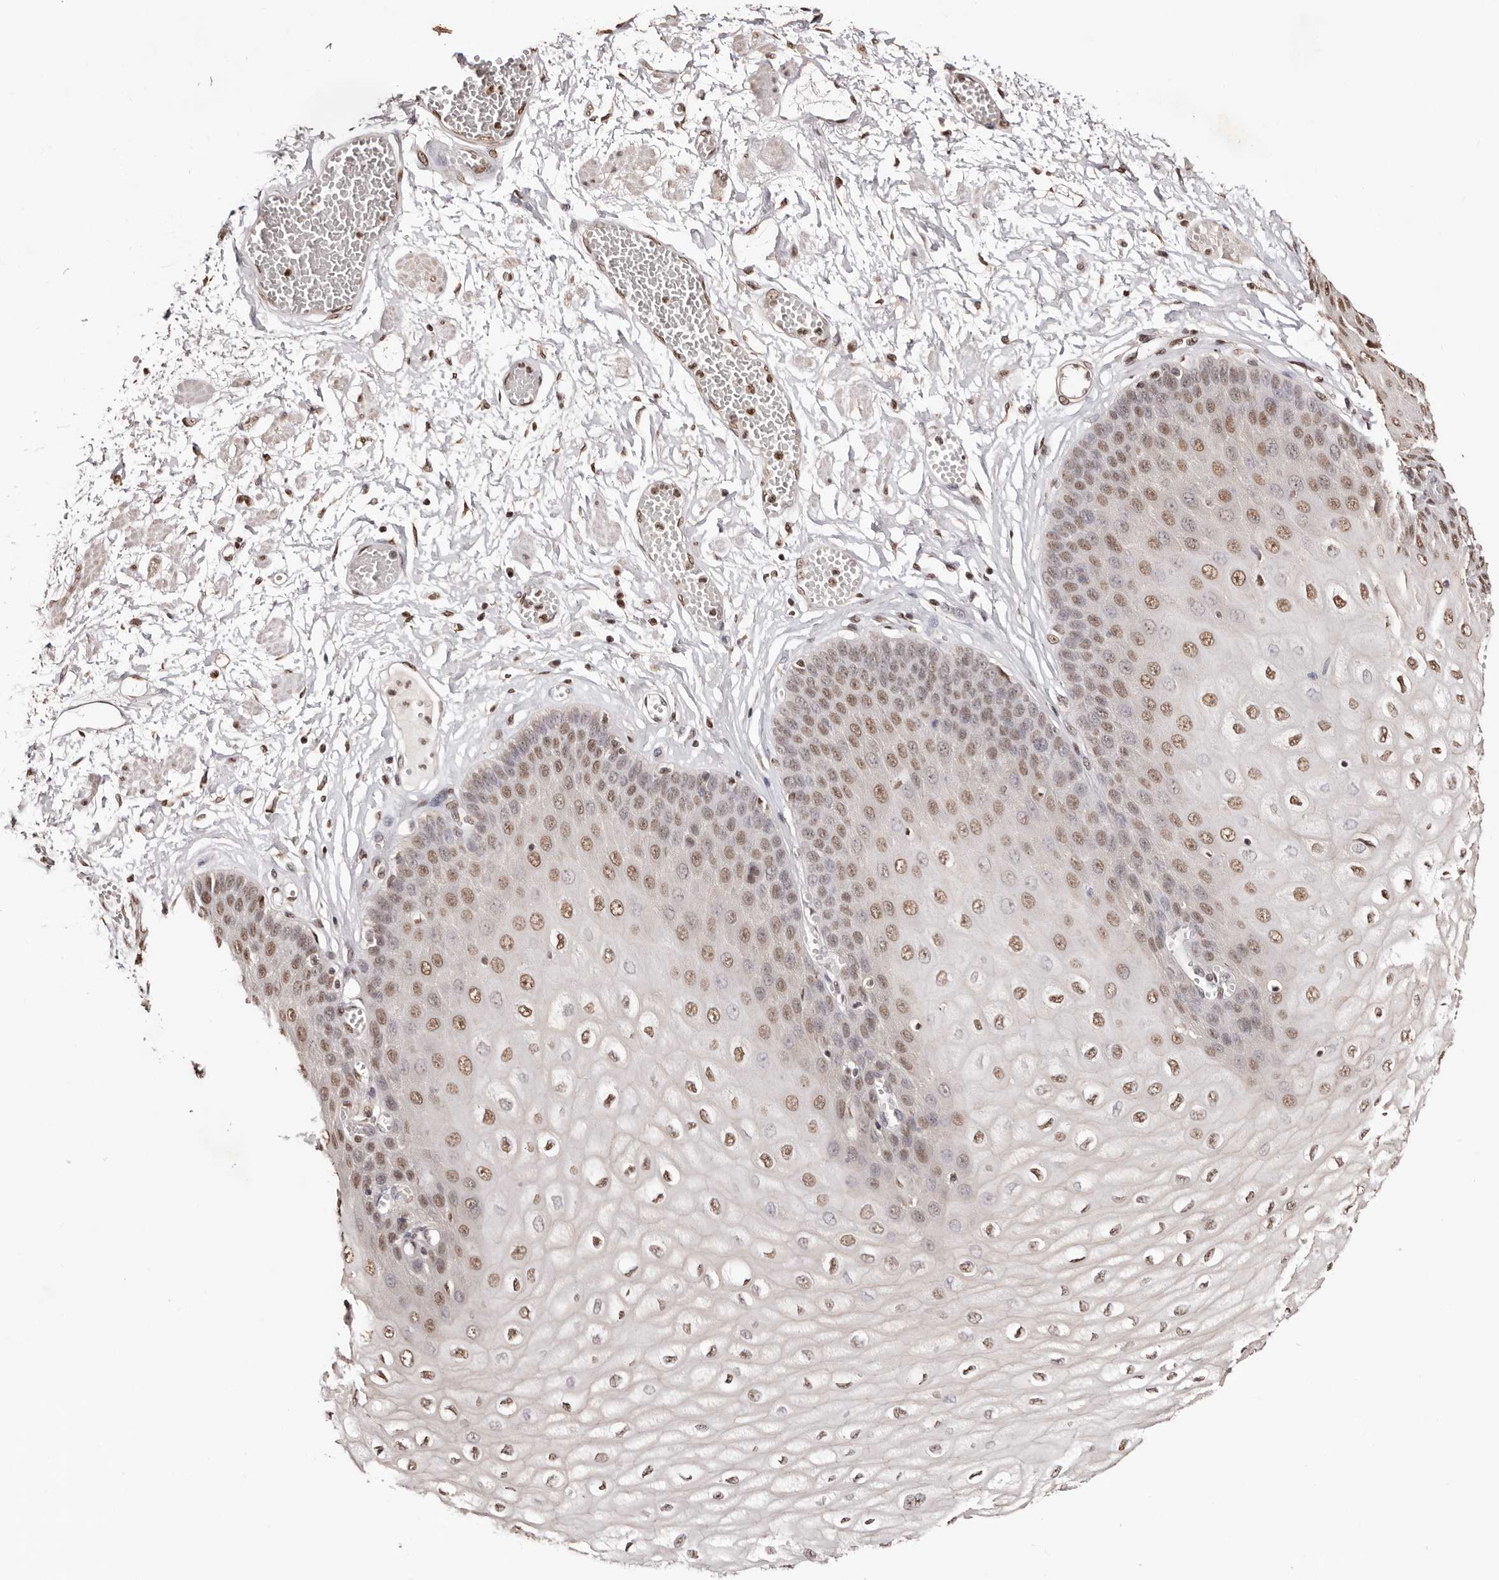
{"staining": {"intensity": "moderate", "quantity": ">75%", "location": "nuclear"}, "tissue": "esophagus", "cell_type": "Squamous epithelial cells", "image_type": "normal", "snomed": [{"axis": "morphology", "description": "Normal tissue, NOS"}, {"axis": "topography", "description": "Esophagus"}], "caption": "Immunohistochemical staining of normal esophagus exhibits >75% levels of moderate nuclear protein positivity in about >75% of squamous epithelial cells.", "gene": "BICRAL", "patient": {"sex": "male", "age": 60}}